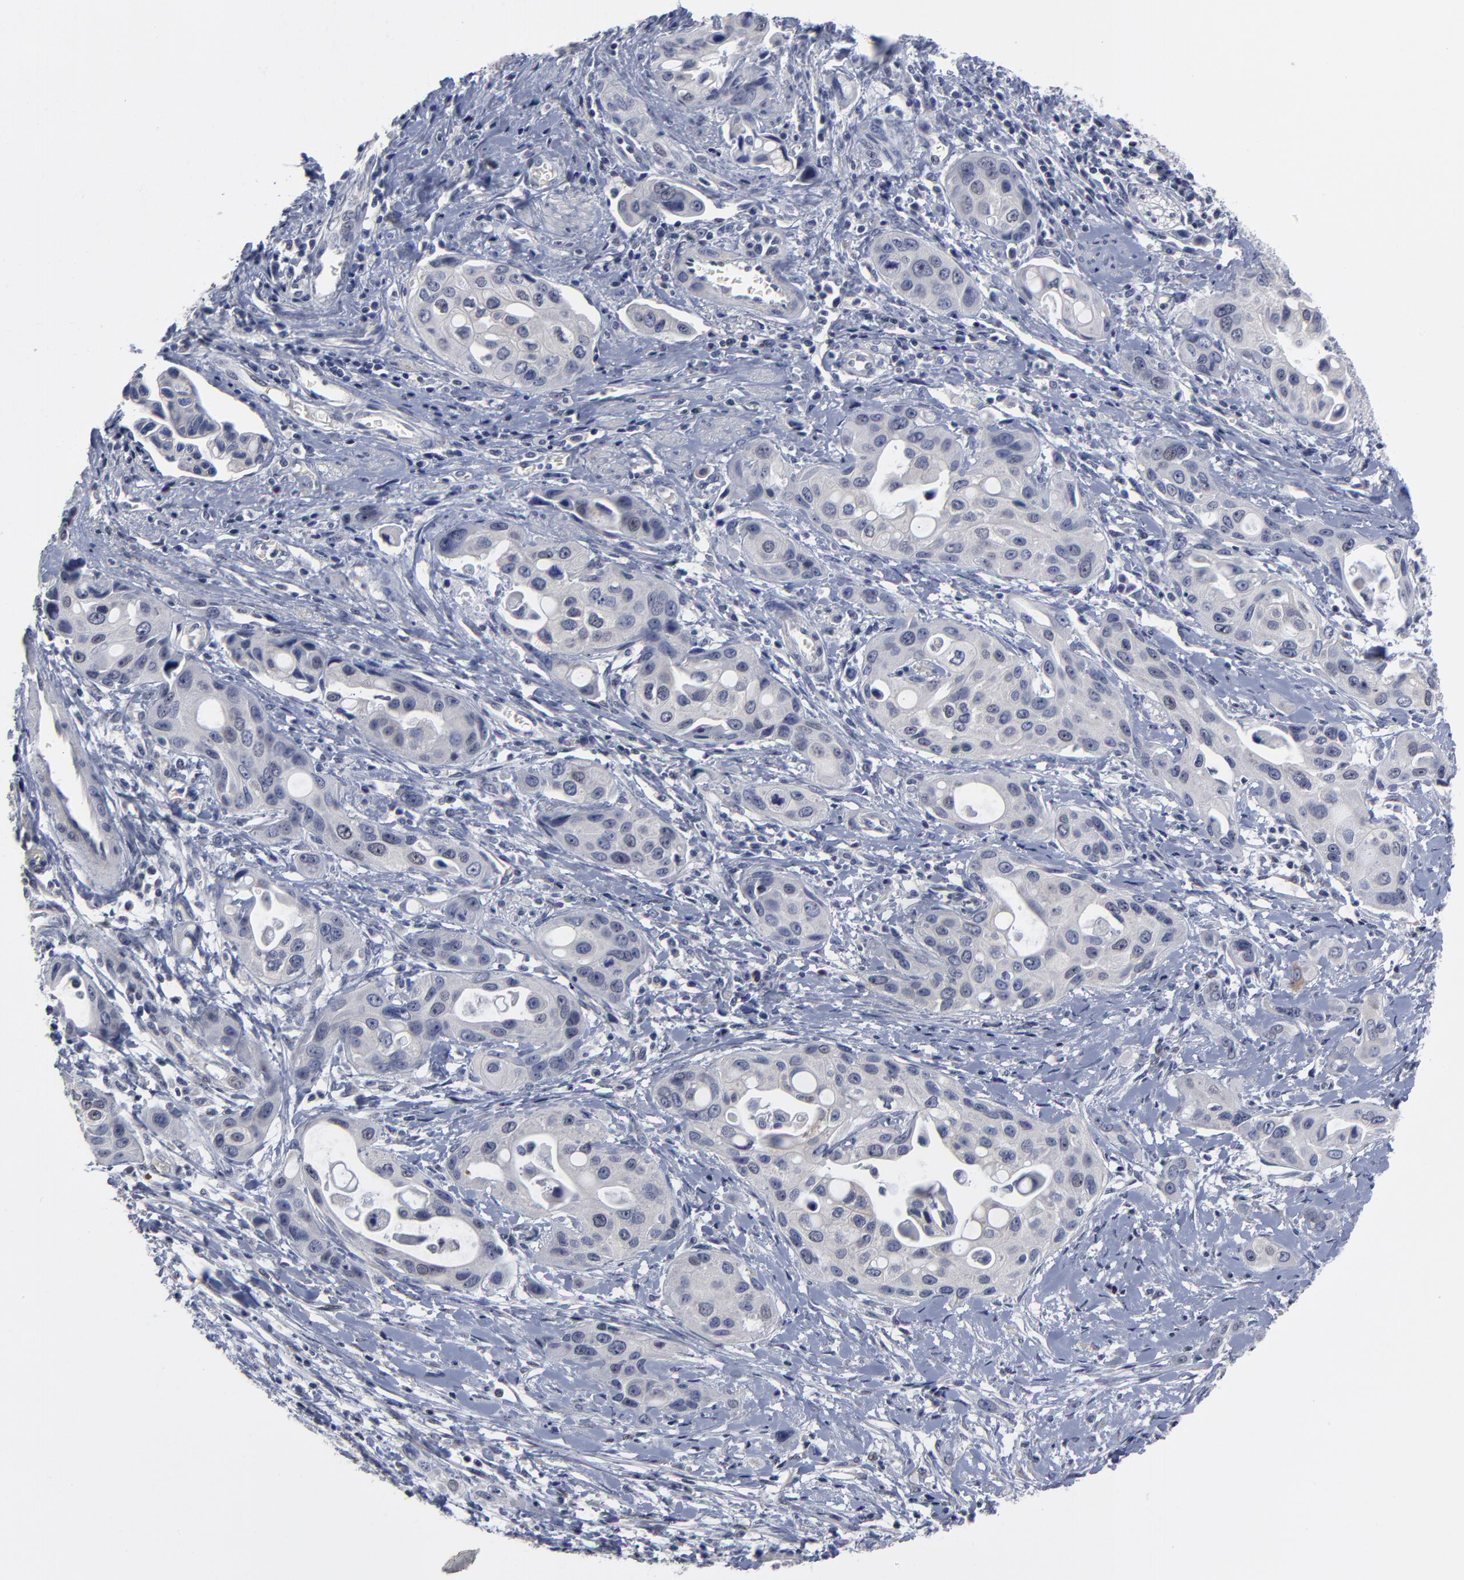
{"staining": {"intensity": "negative", "quantity": "none", "location": "none"}, "tissue": "pancreatic cancer", "cell_type": "Tumor cells", "image_type": "cancer", "snomed": [{"axis": "morphology", "description": "Adenocarcinoma, NOS"}, {"axis": "topography", "description": "Pancreas"}], "caption": "Pancreatic adenocarcinoma was stained to show a protein in brown. There is no significant expression in tumor cells.", "gene": "MAGEA10", "patient": {"sex": "female", "age": 60}}